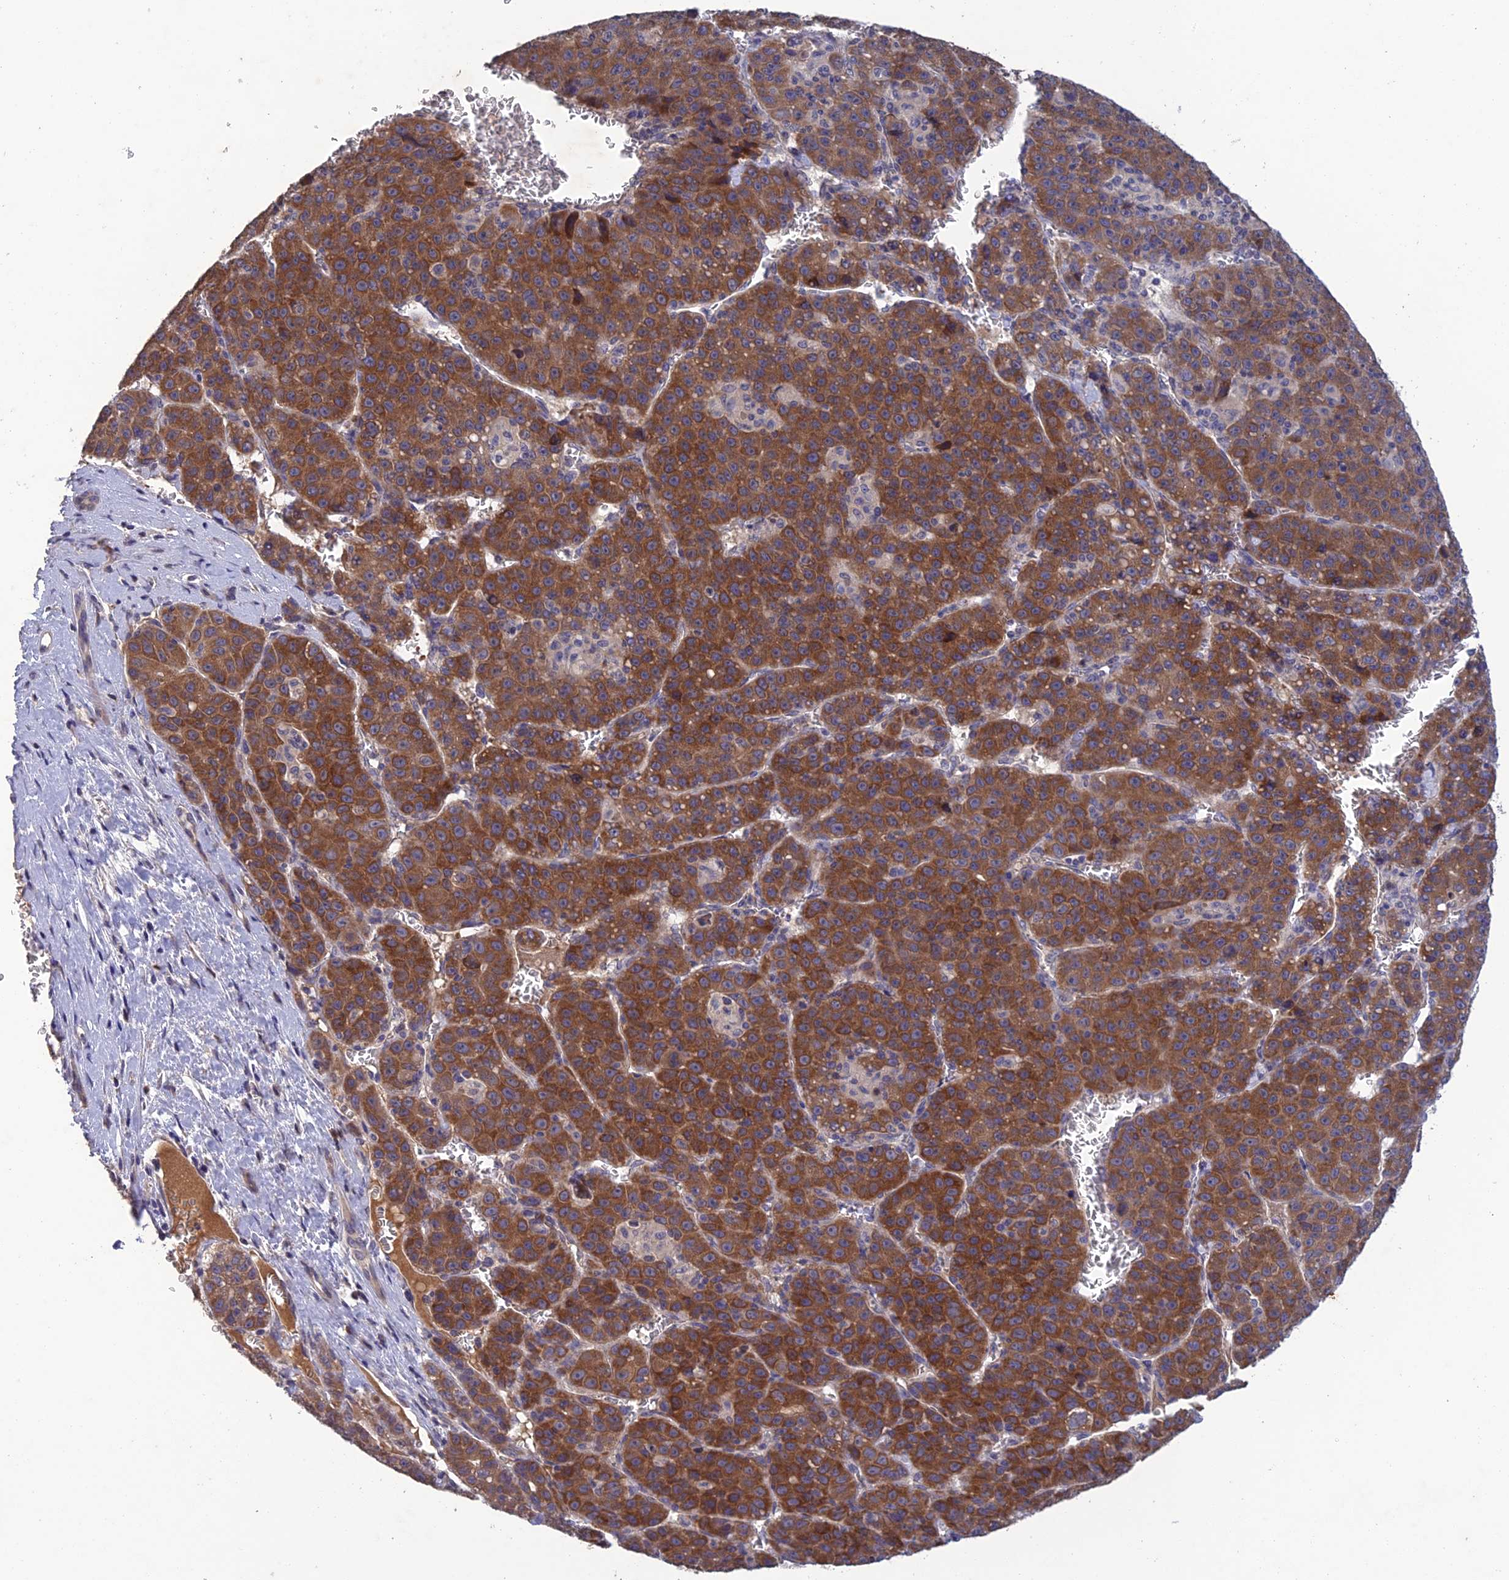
{"staining": {"intensity": "strong", "quantity": ">75%", "location": "cytoplasmic/membranous"}, "tissue": "liver cancer", "cell_type": "Tumor cells", "image_type": "cancer", "snomed": [{"axis": "morphology", "description": "Carcinoma, Hepatocellular, NOS"}, {"axis": "topography", "description": "Liver"}], "caption": "High-power microscopy captured an IHC micrograph of liver cancer, revealing strong cytoplasmic/membranous positivity in approximately >75% of tumor cells.", "gene": "SLC39A13", "patient": {"sex": "female", "age": 53}}